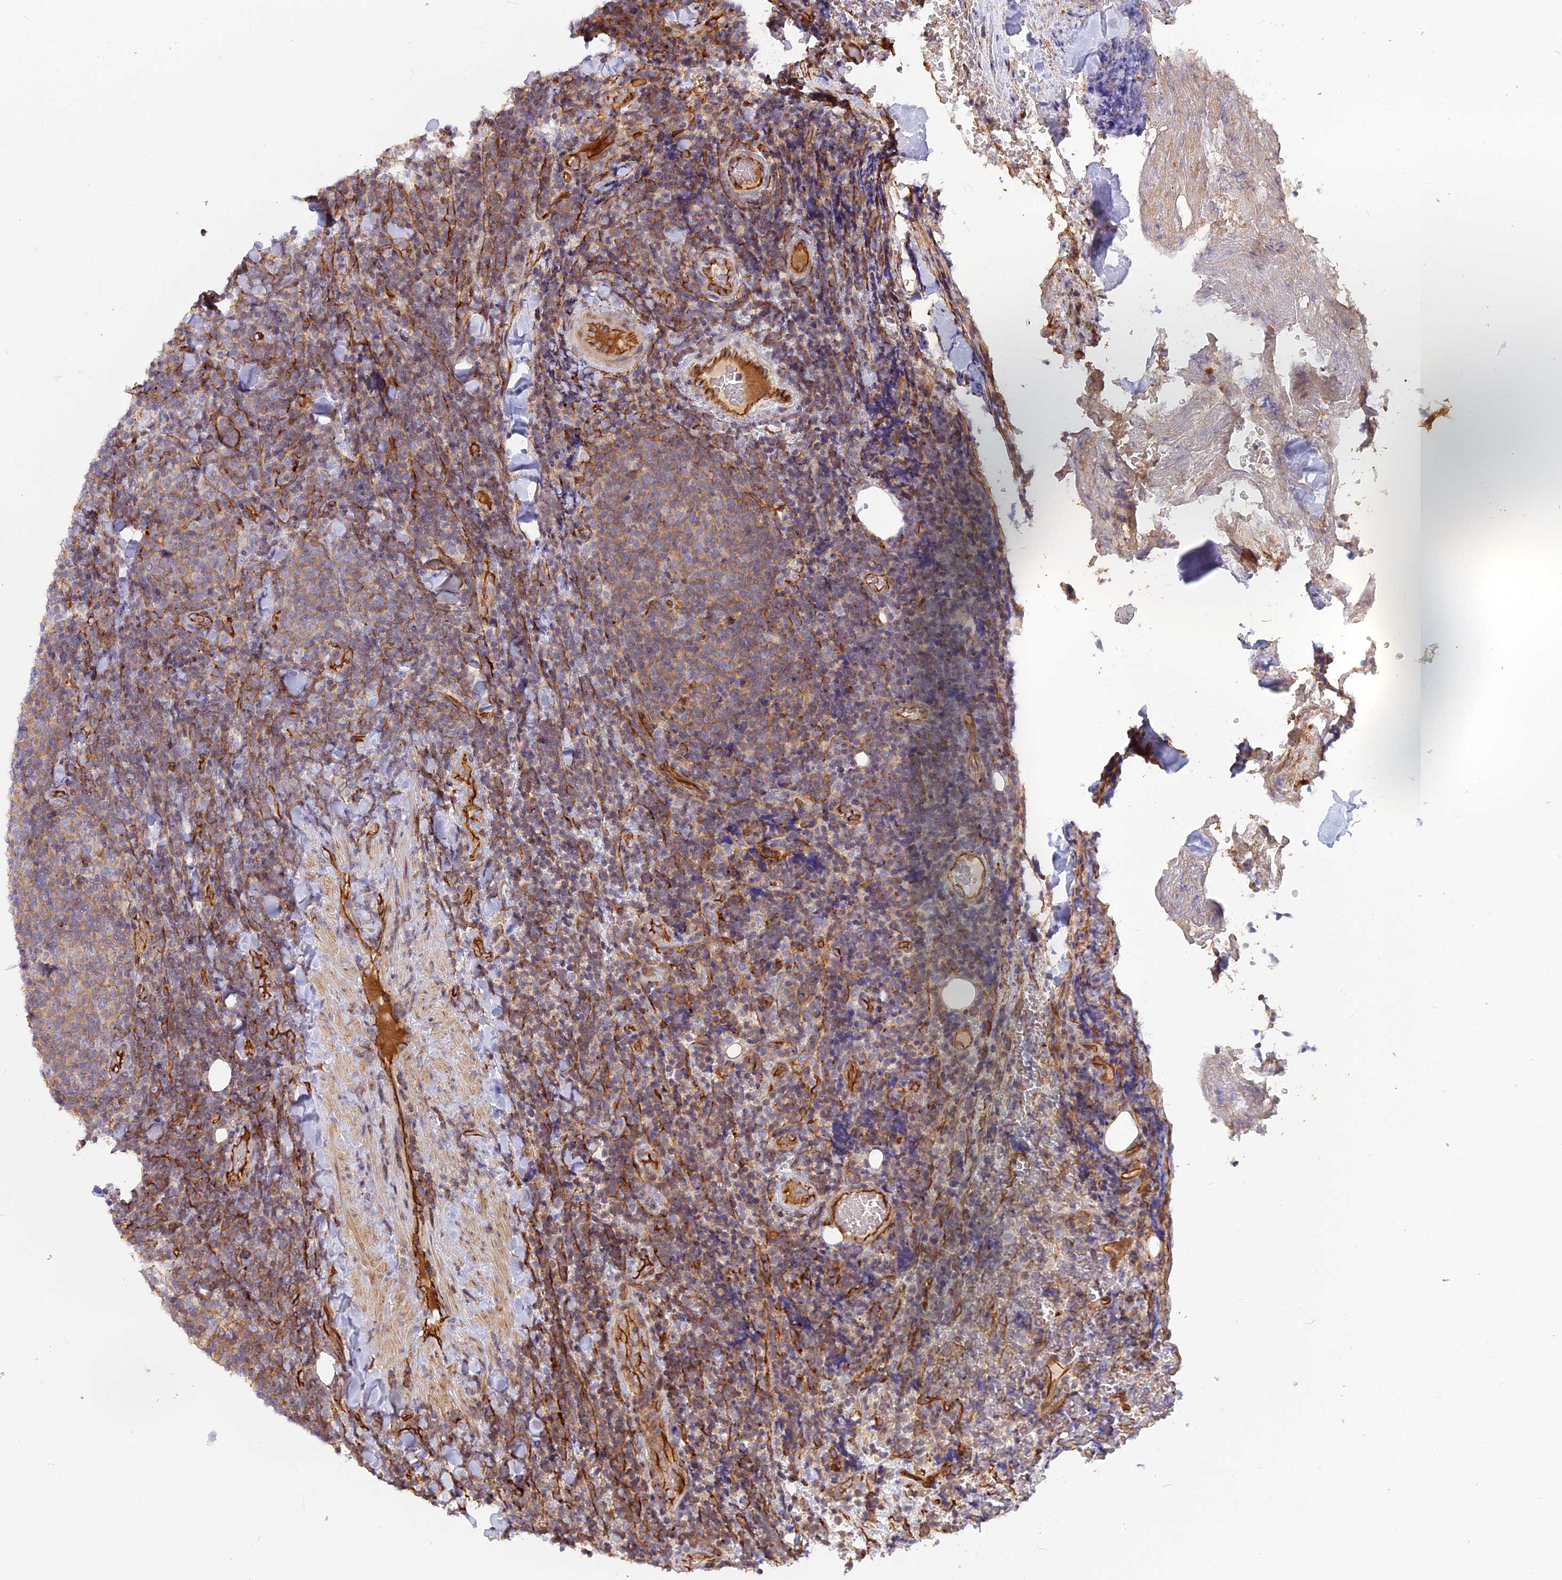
{"staining": {"intensity": "moderate", "quantity": "<25%", "location": "cytoplasmic/membranous"}, "tissue": "lymphoma", "cell_type": "Tumor cells", "image_type": "cancer", "snomed": [{"axis": "morphology", "description": "Malignant lymphoma, non-Hodgkin's type, Low grade"}, {"axis": "topography", "description": "Lymph node"}], "caption": "Protein analysis of low-grade malignant lymphoma, non-Hodgkin's type tissue reveals moderate cytoplasmic/membranous staining in about <25% of tumor cells.", "gene": "CNBD2", "patient": {"sex": "male", "age": 66}}